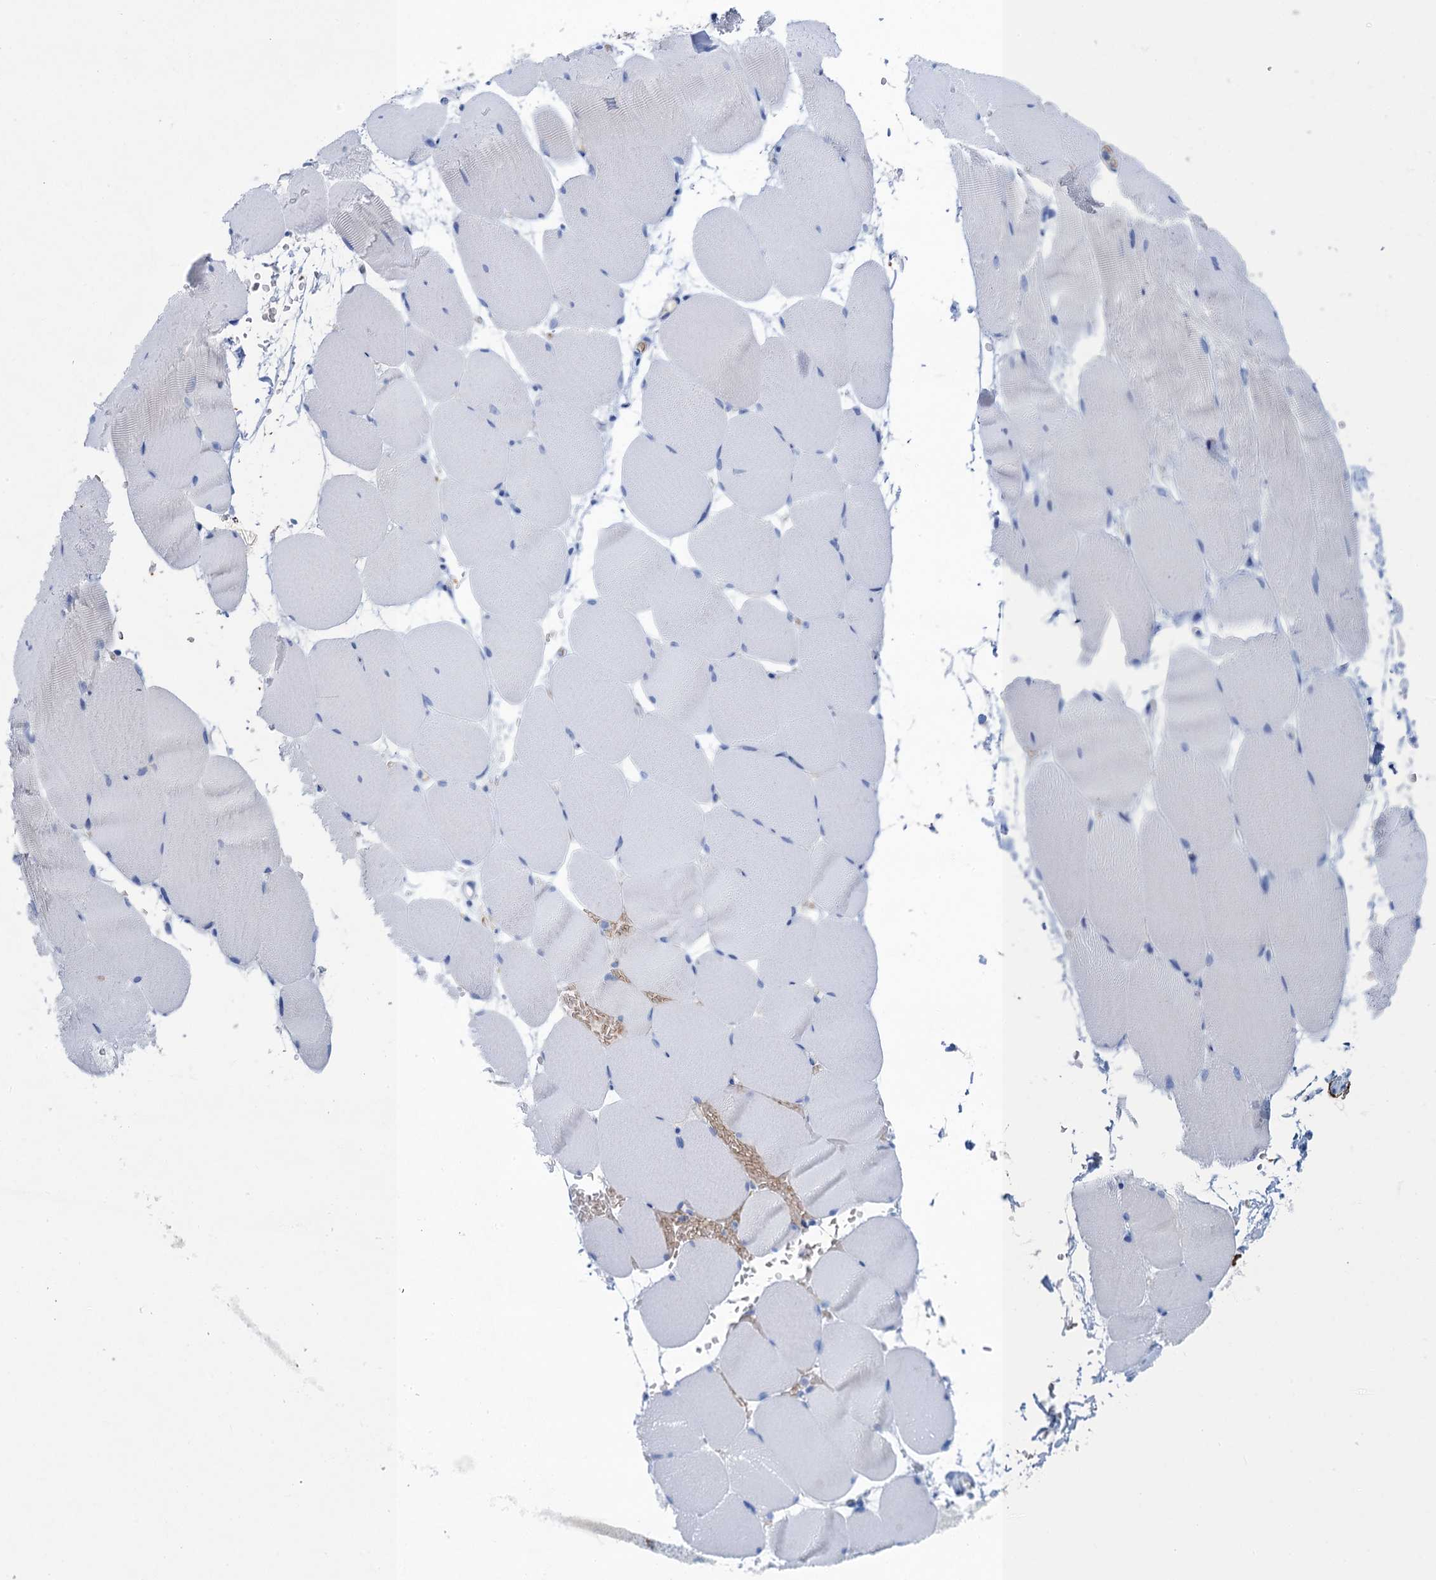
{"staining": {"intensity": "negative", "quantity": "none", "location": "none"}, "tissue": "skeletal muscle", "cell_type": "Myocytes", "image_type": "normal", "snomed": [{"axis": "morphology", "description": "Normal tissue, NOS"}, {"axis": "topography", "description": "Skeletal muscle"}, {"axis": "topography", "description": "Parathyroid gland"}], "caption": "IHC of unremarkable skeletal muscle reveals no positivity in myocytes.", "gene": "MYADML2", "patient": {"sex": "female", "age": 37}}